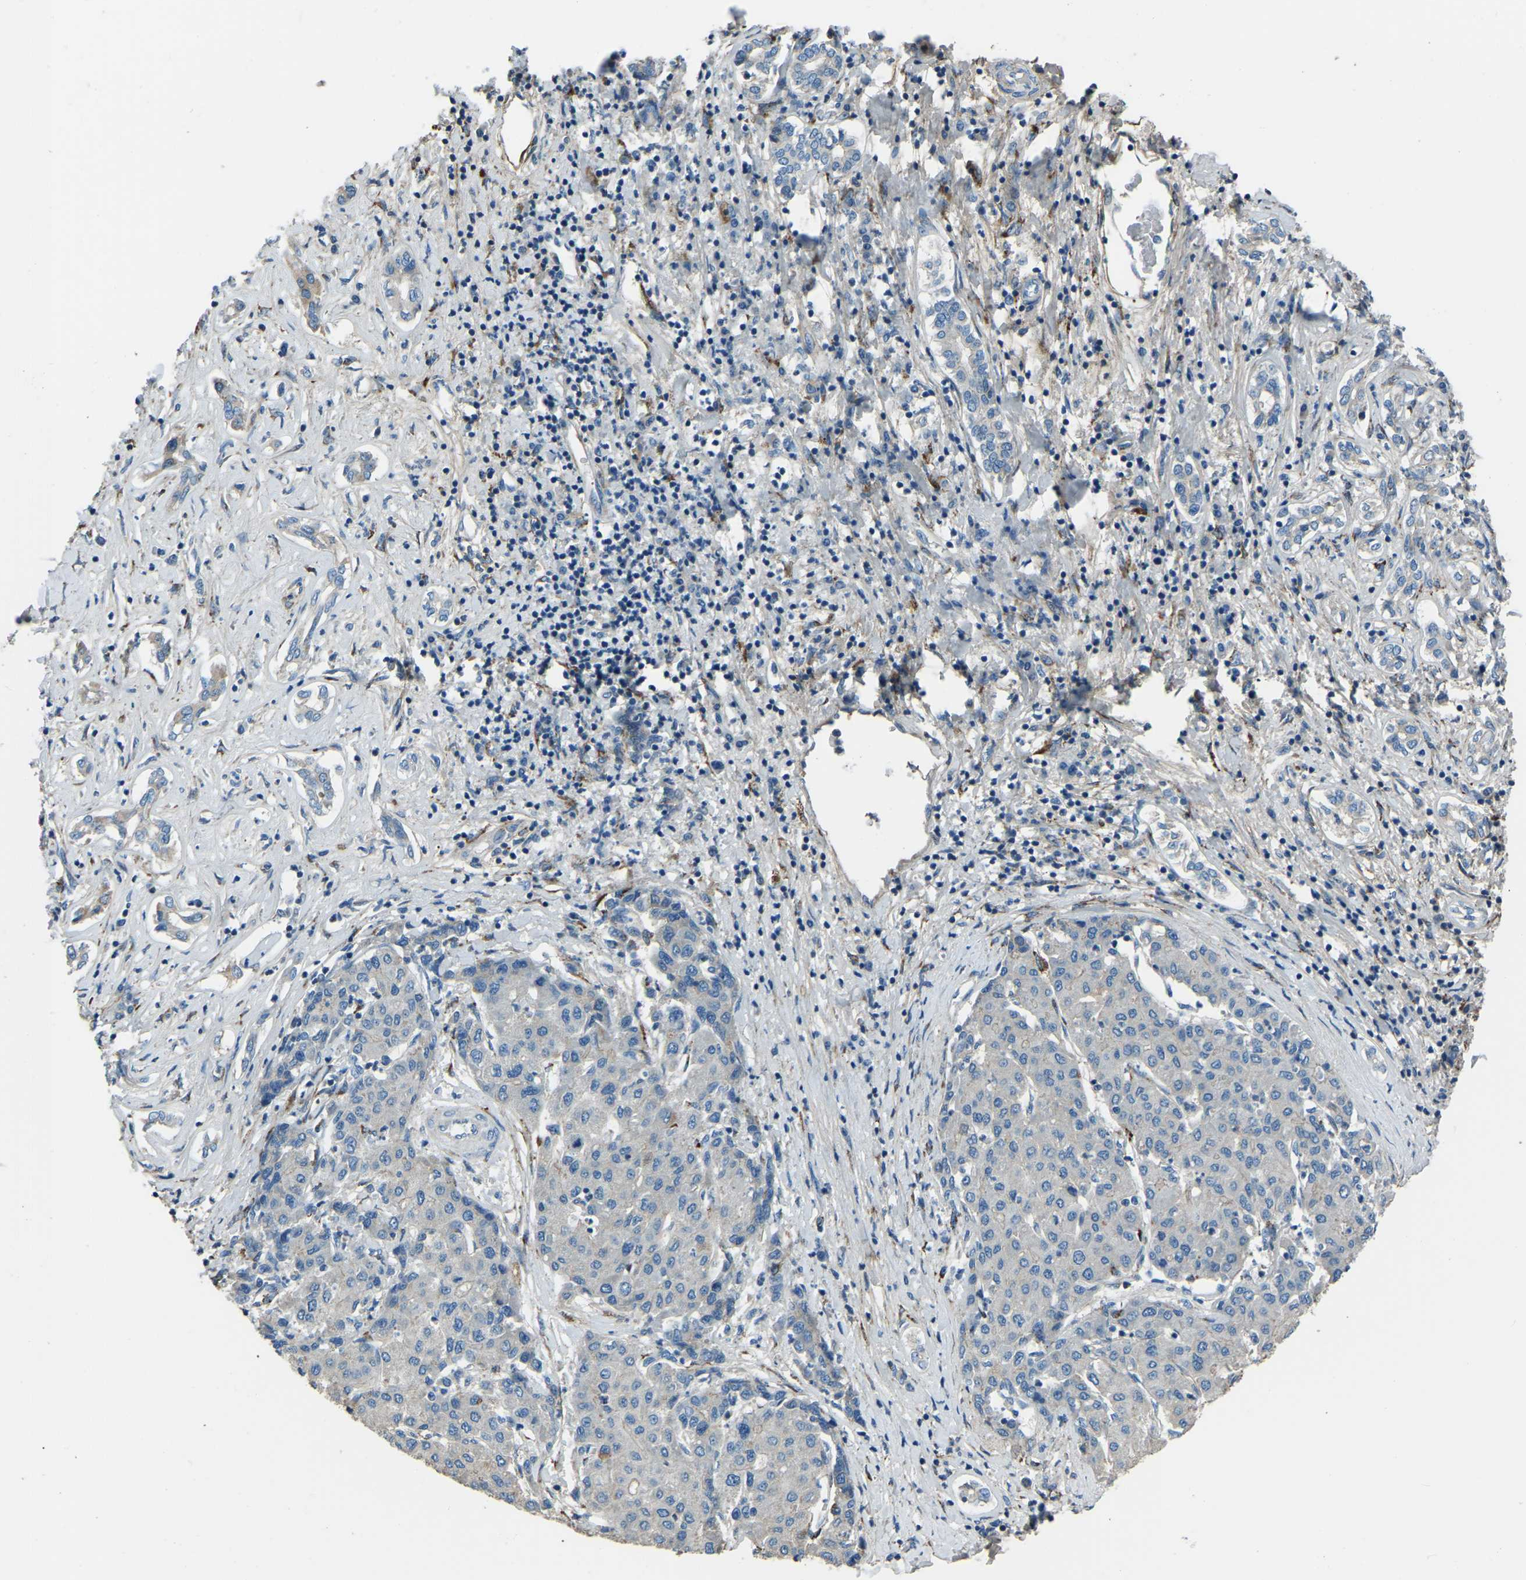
{"staining": {"intensity": "negative", "quantity": "none", "location": "none"}, "tissue": "liver cancer", "cell_type": "Tumor cells", "image_type": "cancer", "snomed": [{"axis": "morphology", "description": "Carcinoma, Hepatocellular, NOS"}, {"axis": "topography", "description": "Liver"}], "caption": "Immunohistochemistry (IHC) micrograph of neoplastic tissue: liver cancer stained with DAB displays no significant protein positivity in tumor cells.", "gene": "COL3A1", "patient": {"sex": "male", "age": 65}}